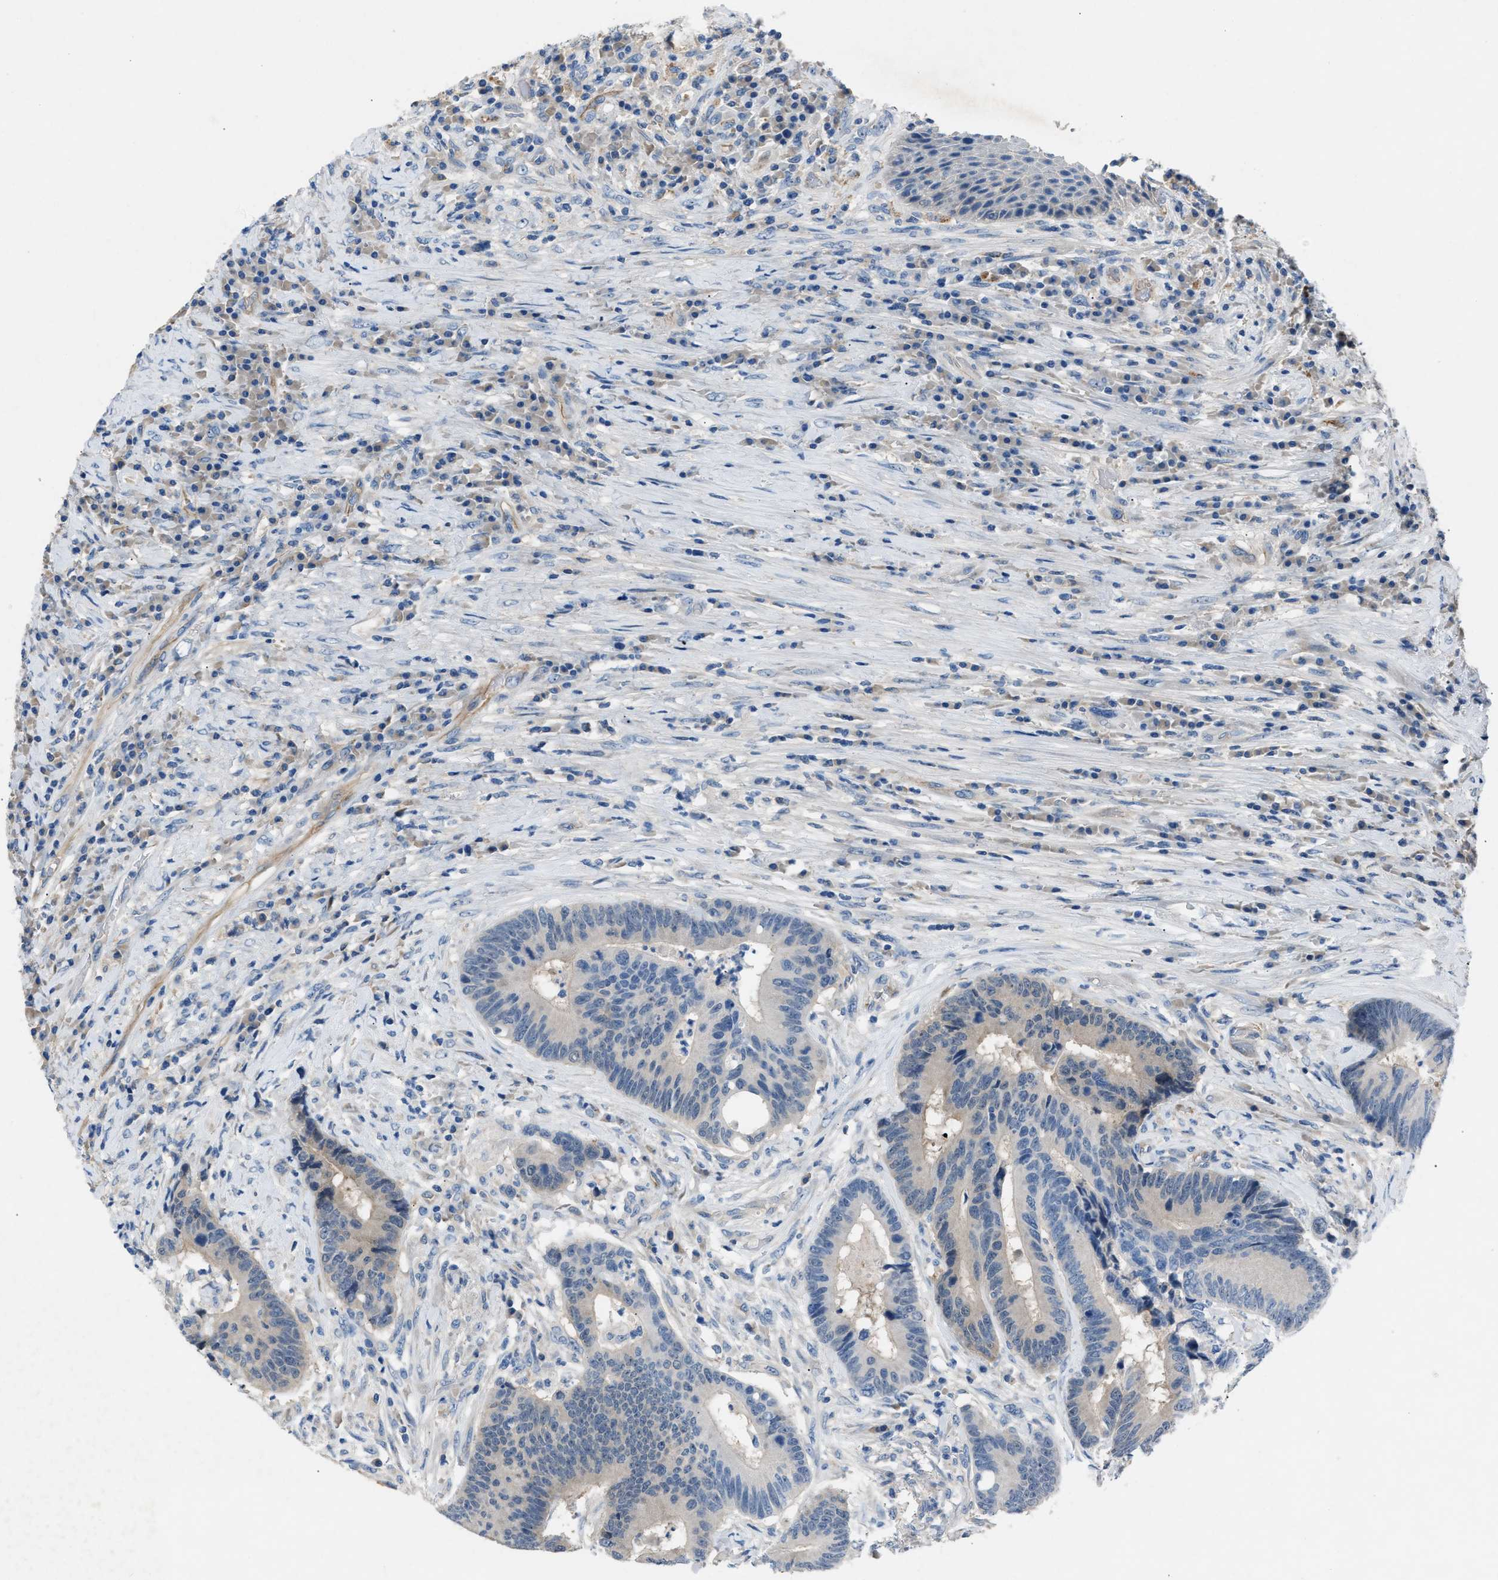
{"staining": {"intensity": "weak", "quantity": "<25%", "location": "cytoplasmic/membranous"}, "tissue": "colorectal cancer", "cell_type": "Tumor cells", "image_type": "cancer", "snomed": [{"axis": "morphology", "description": "Adenocarcinoma, NOS"}, {"axis": "topography", "description": "Rectum"}, {"axis": "topography", "description": "Anal"}], "caption": "The image displays no significant staining in tumor cells of colorectal cancer (adenocarcinoma).", "gene": "DNAAF5", "patient": {"sex": "female", "age": 89}}